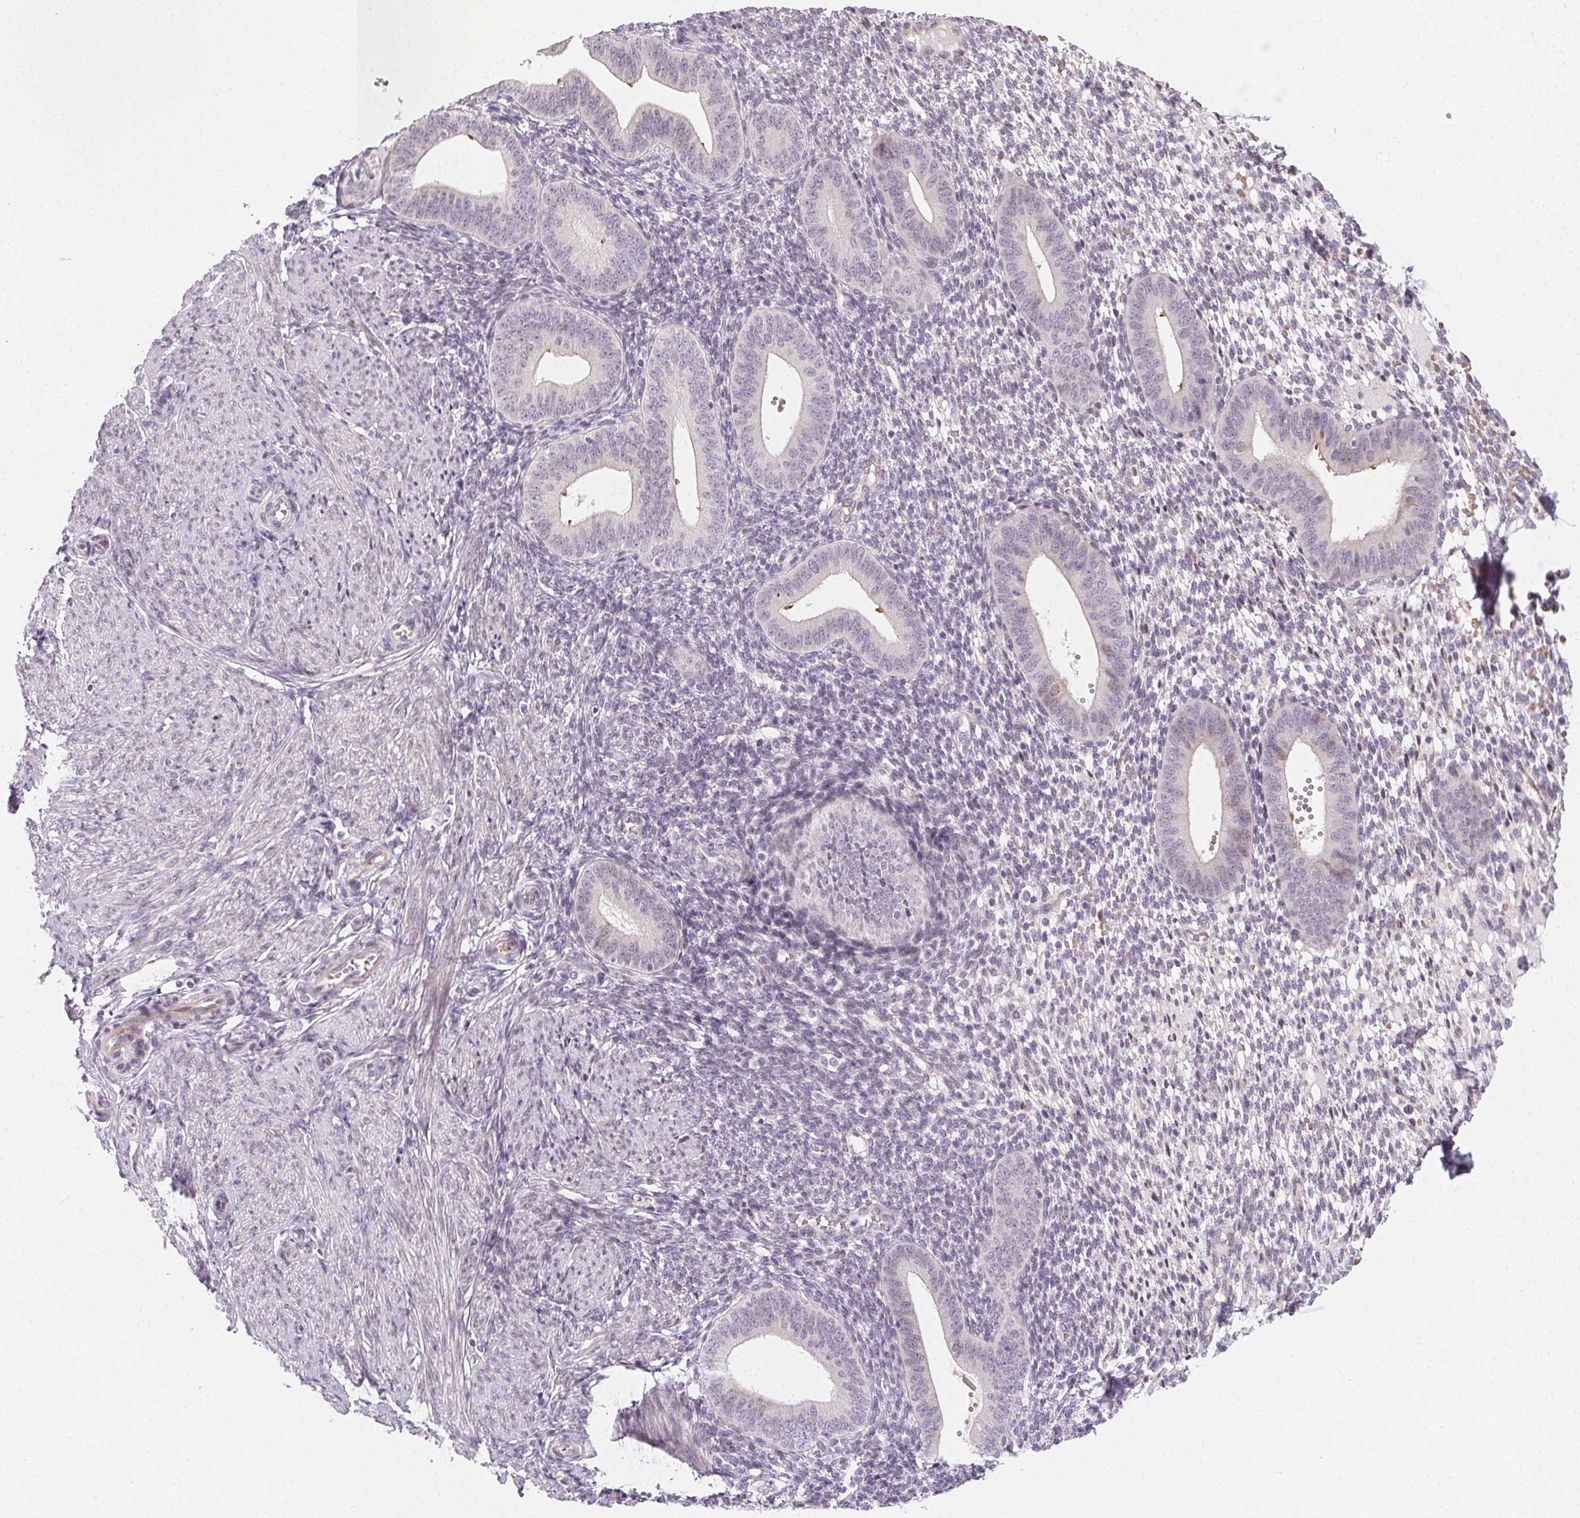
{"staining": {"intensity": "negative", "quantity": "none", "location": "none"}, "tissue": "endometrium", "cell_type": "Cells in endometrial stroma", "image_type": "normal", "snomed": [{"axis": "morphology", "description": "Normal tissue, NOS"}, {"axis": "topography", "description": "Endometrium"}], "caption": "This image is of unremarkable endometrium stained with immunohistochemistry (IHC) to label a protein in brown with the nuclei are counter-stained blue. There is no expression in cells in endometrial stroma.", "gene": "CCDC96", "patient": {"sex": "female", "age": 40}}